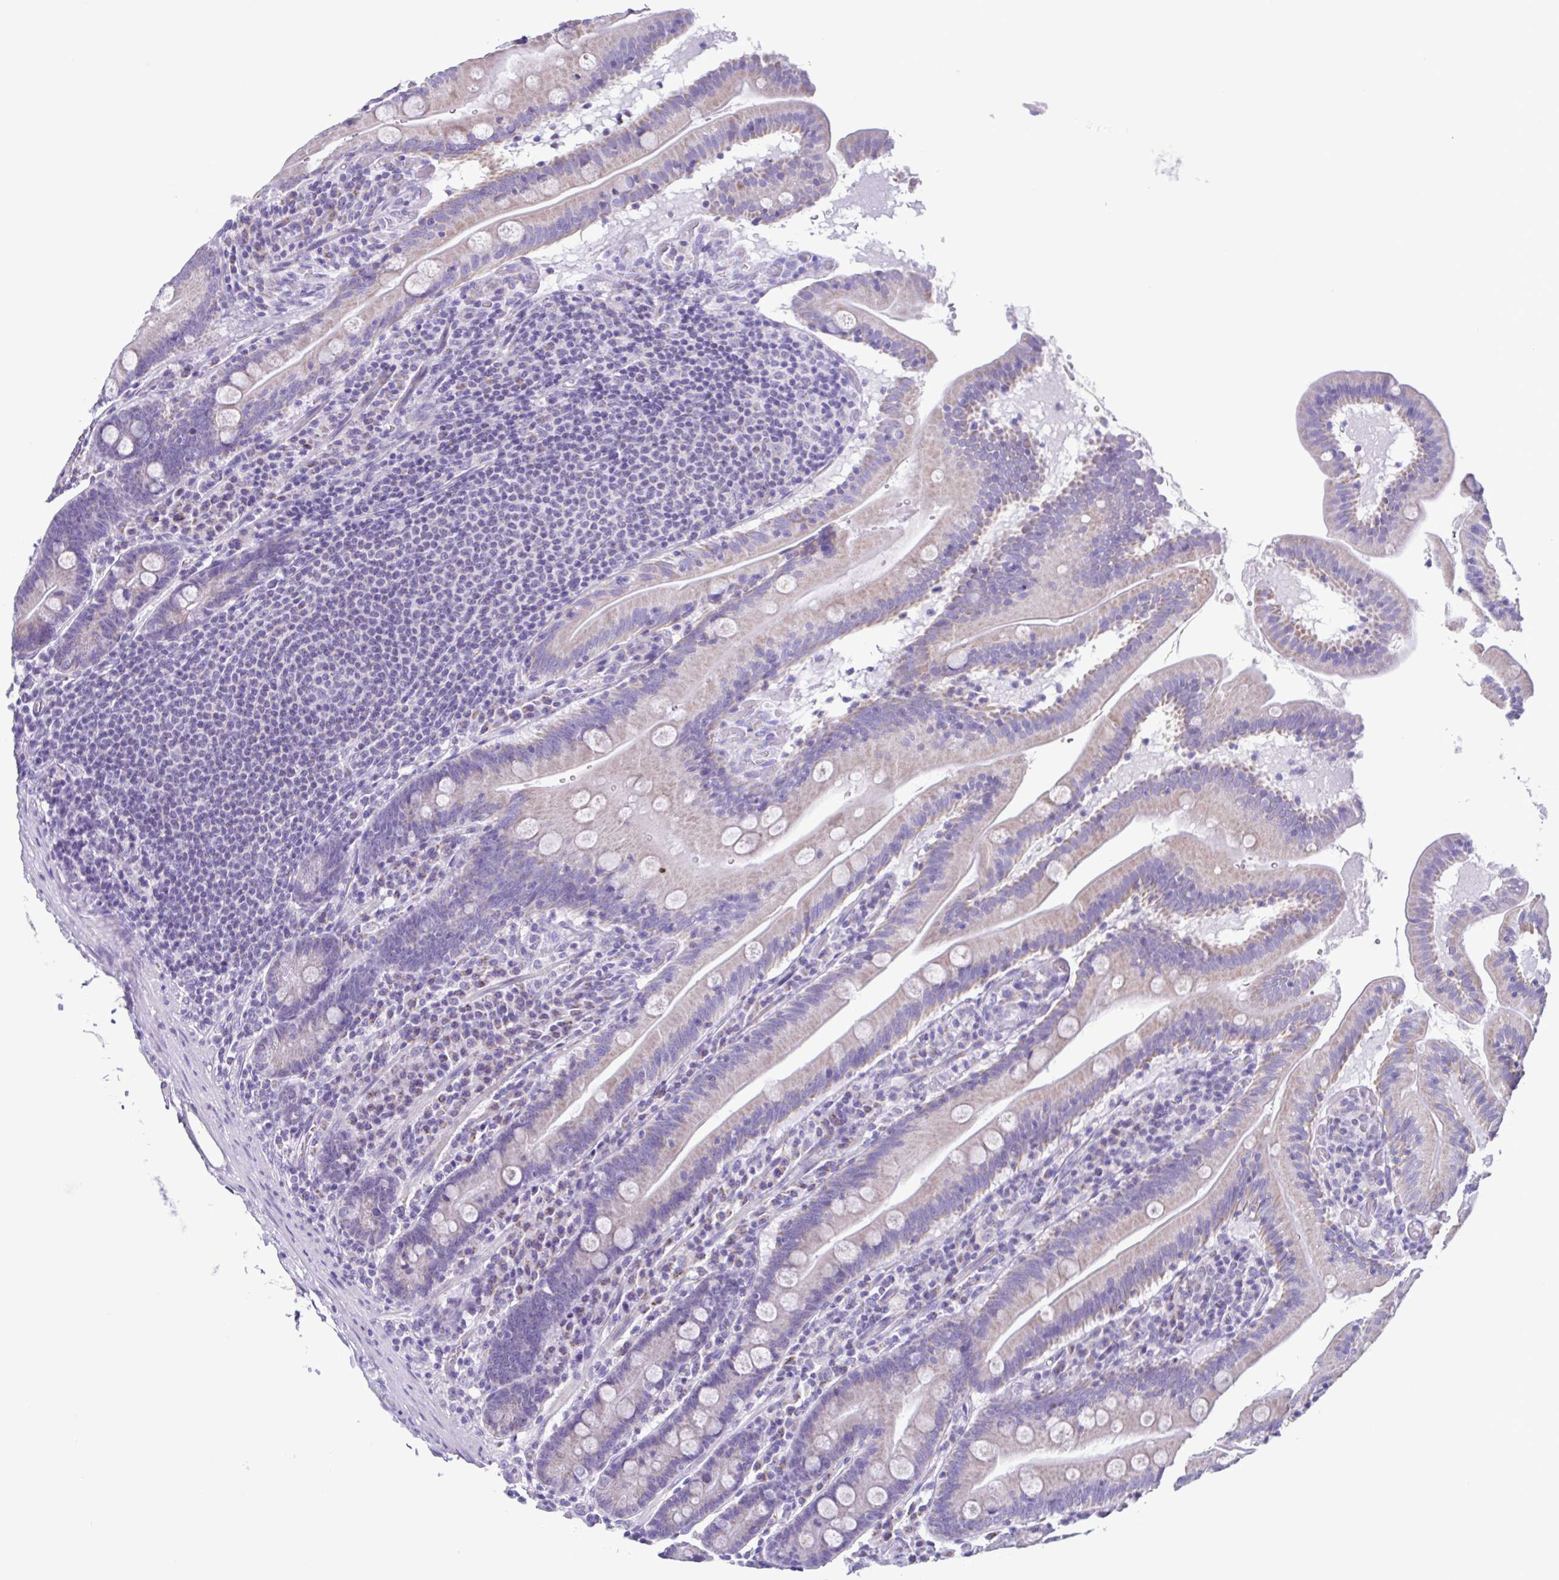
{"staining": {"intensity": "weak", "quantity": ">75%", "location": "cytoplasmic/membranous"}, "tissue": "small intestine", "cell_type": "Glandular cells", "image_type": "normal", "snomed": [{"axis": "morphology", "description": "Normal tissue, NOS"}, {"axis": "topography", "description": "Small intestine"}], "caption": "Protein expression by IHC reveals weak cytoplasmic/membranous staining in about >75% of glandular cells in normal small intestine.", "gene": "ACTRT3", "patient": {"sex": "male", "age": 37}}